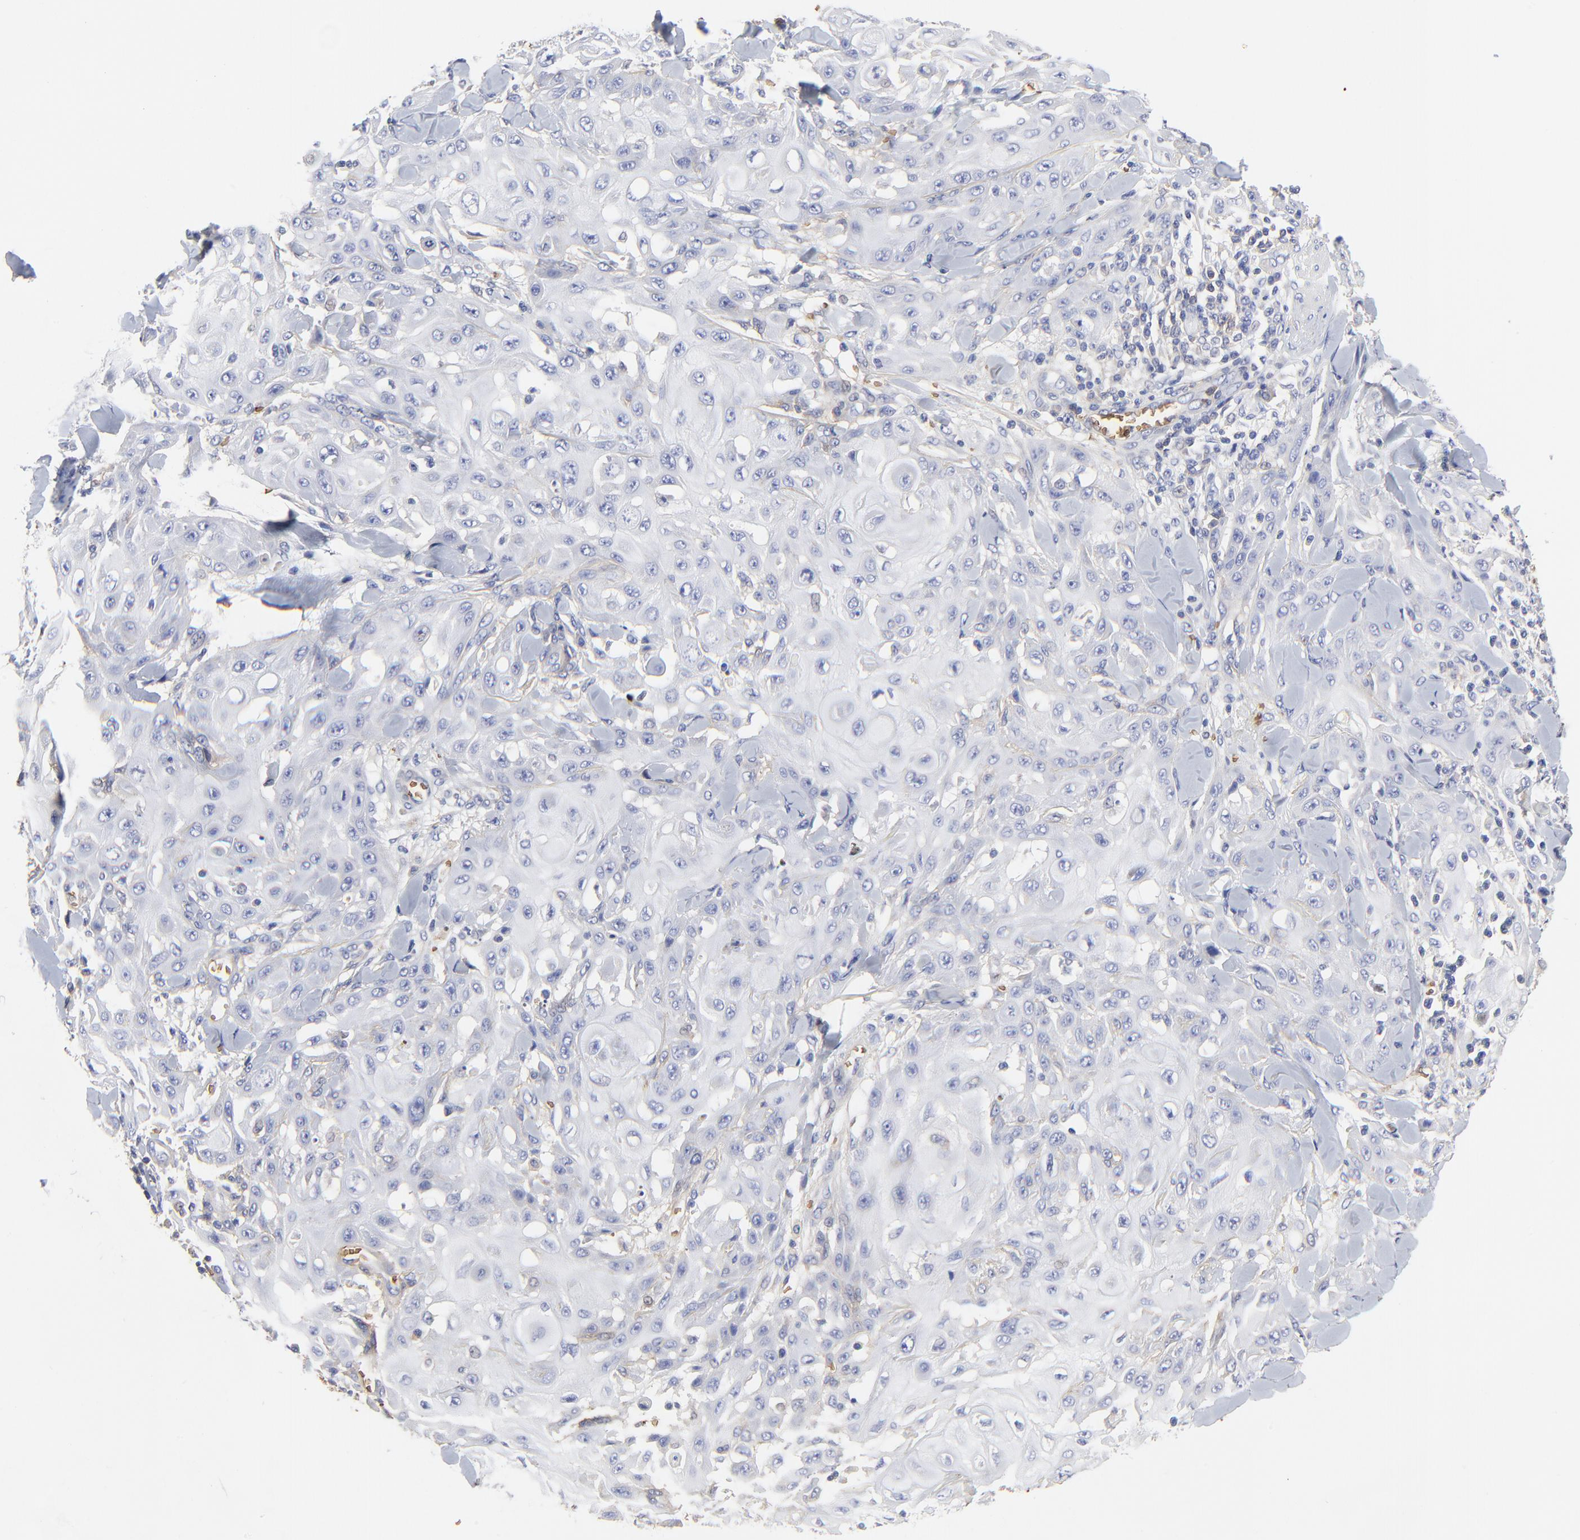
{"staining": {"intensity": "negative", "quantity": "none", "location": "none"}, "tissue": "skin cancer", "cell_type": "Tumor cells", "image_type": "cancer", "snomed": [{"axis": "morphology", "description": "Squamous cell carcinoma, NOS"}, {"axis": "topography", "description": "Skin"}], "caption": "This is an IHC photomicrograph of human squamous cell carcinoma (skin). There is no expression in tumor cells.", "gene": "PAG1", "patient": {"sex": "male", "age": 24}}